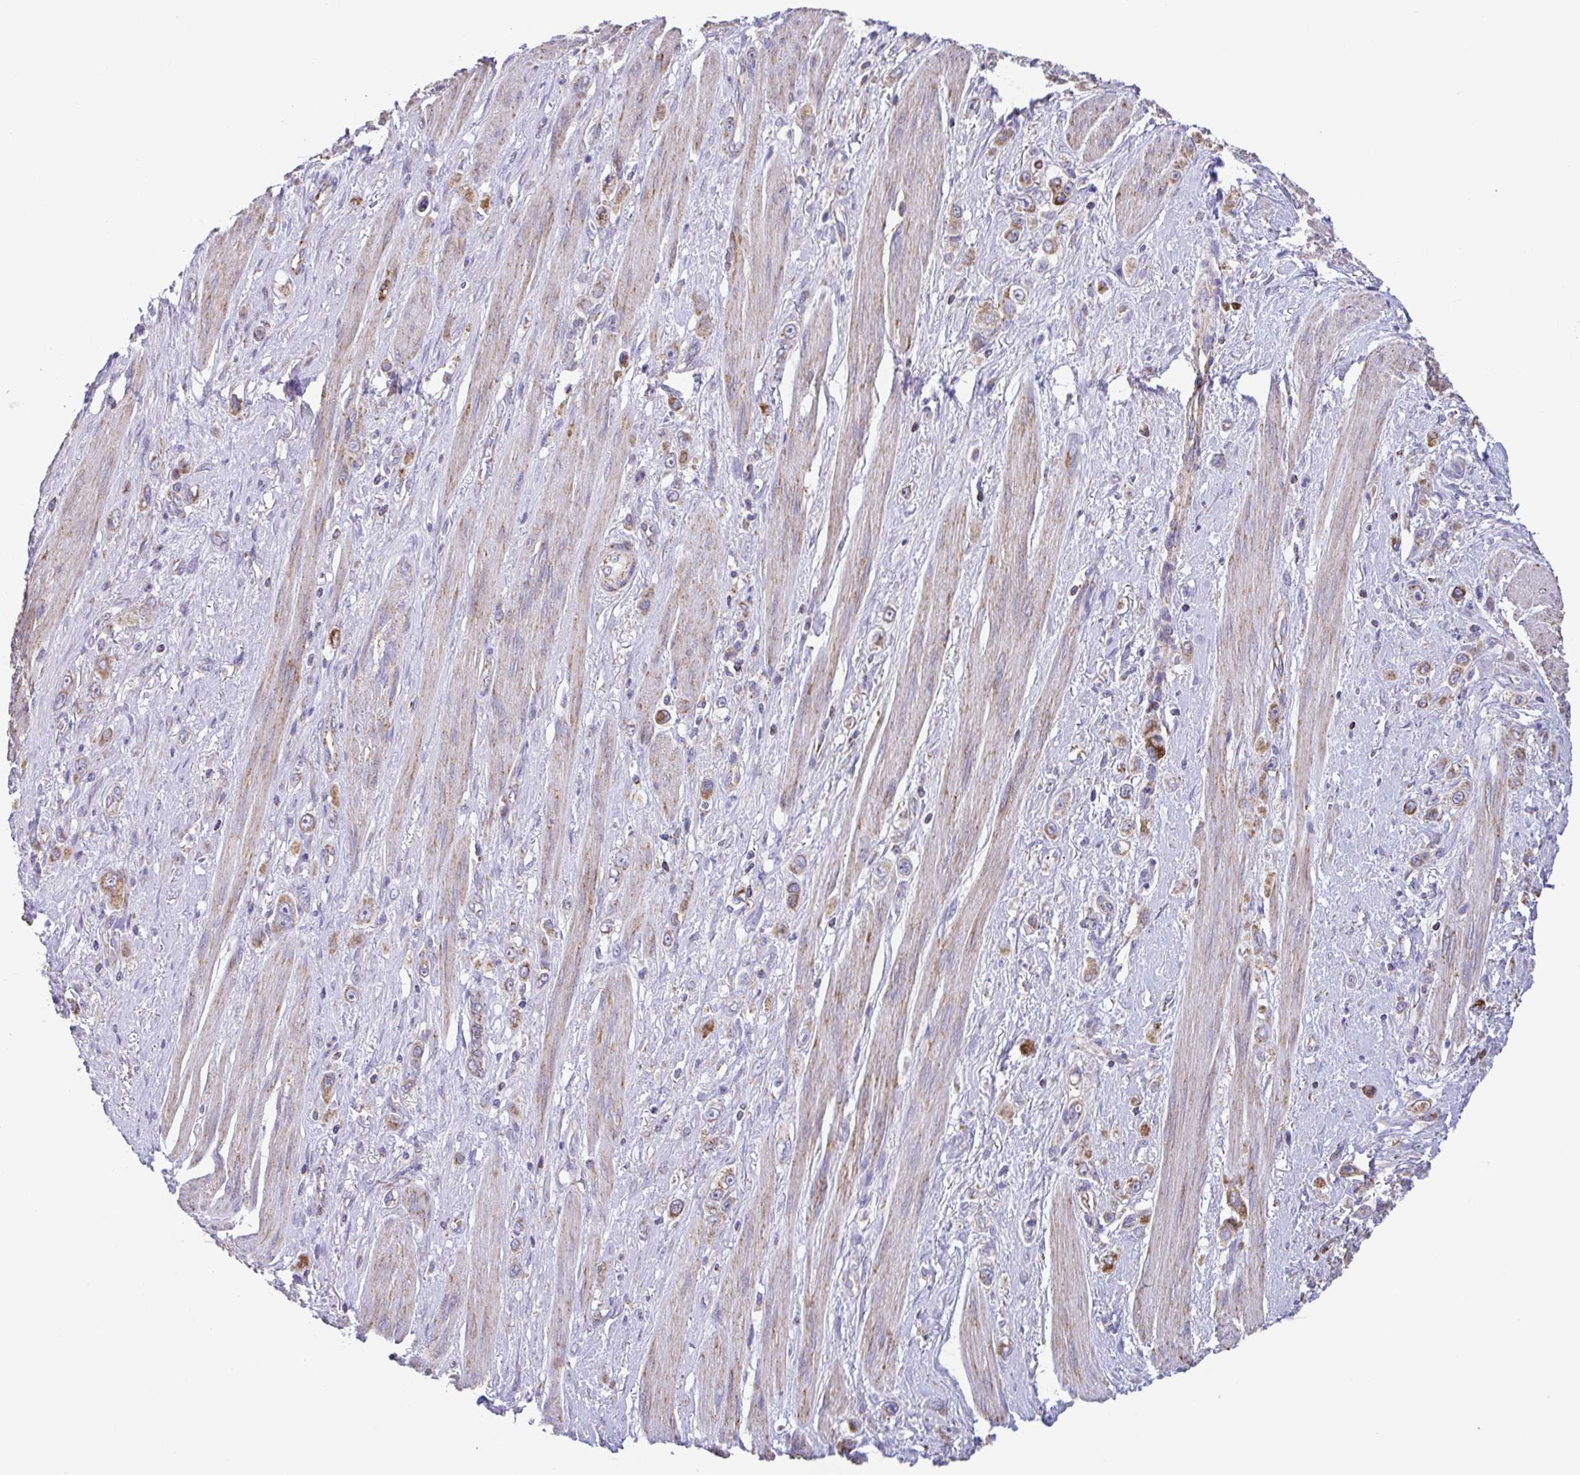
{"staining": {"intensity": "moderate", "quantity": ">75%", "location": "cytoplasmic/membranous"}, "tissue": "stomach cancer", "cell_type": "Tumor cells", "image_type": "cancer", "snomed": [{"axis": "morphology", "description": "Adenocarcinoma, NOS"}, {"axis": "topography", "description": "Stomach, upper"}], "caption": "Stomach adenocarcinoma was stained to show a protein in brown. There is medium levels of moderate cytoplasmic/membranous positivity in about >75% of tumor cells.", "gene": "GINM1", "patient": {"sex": "male", "age": 75}}